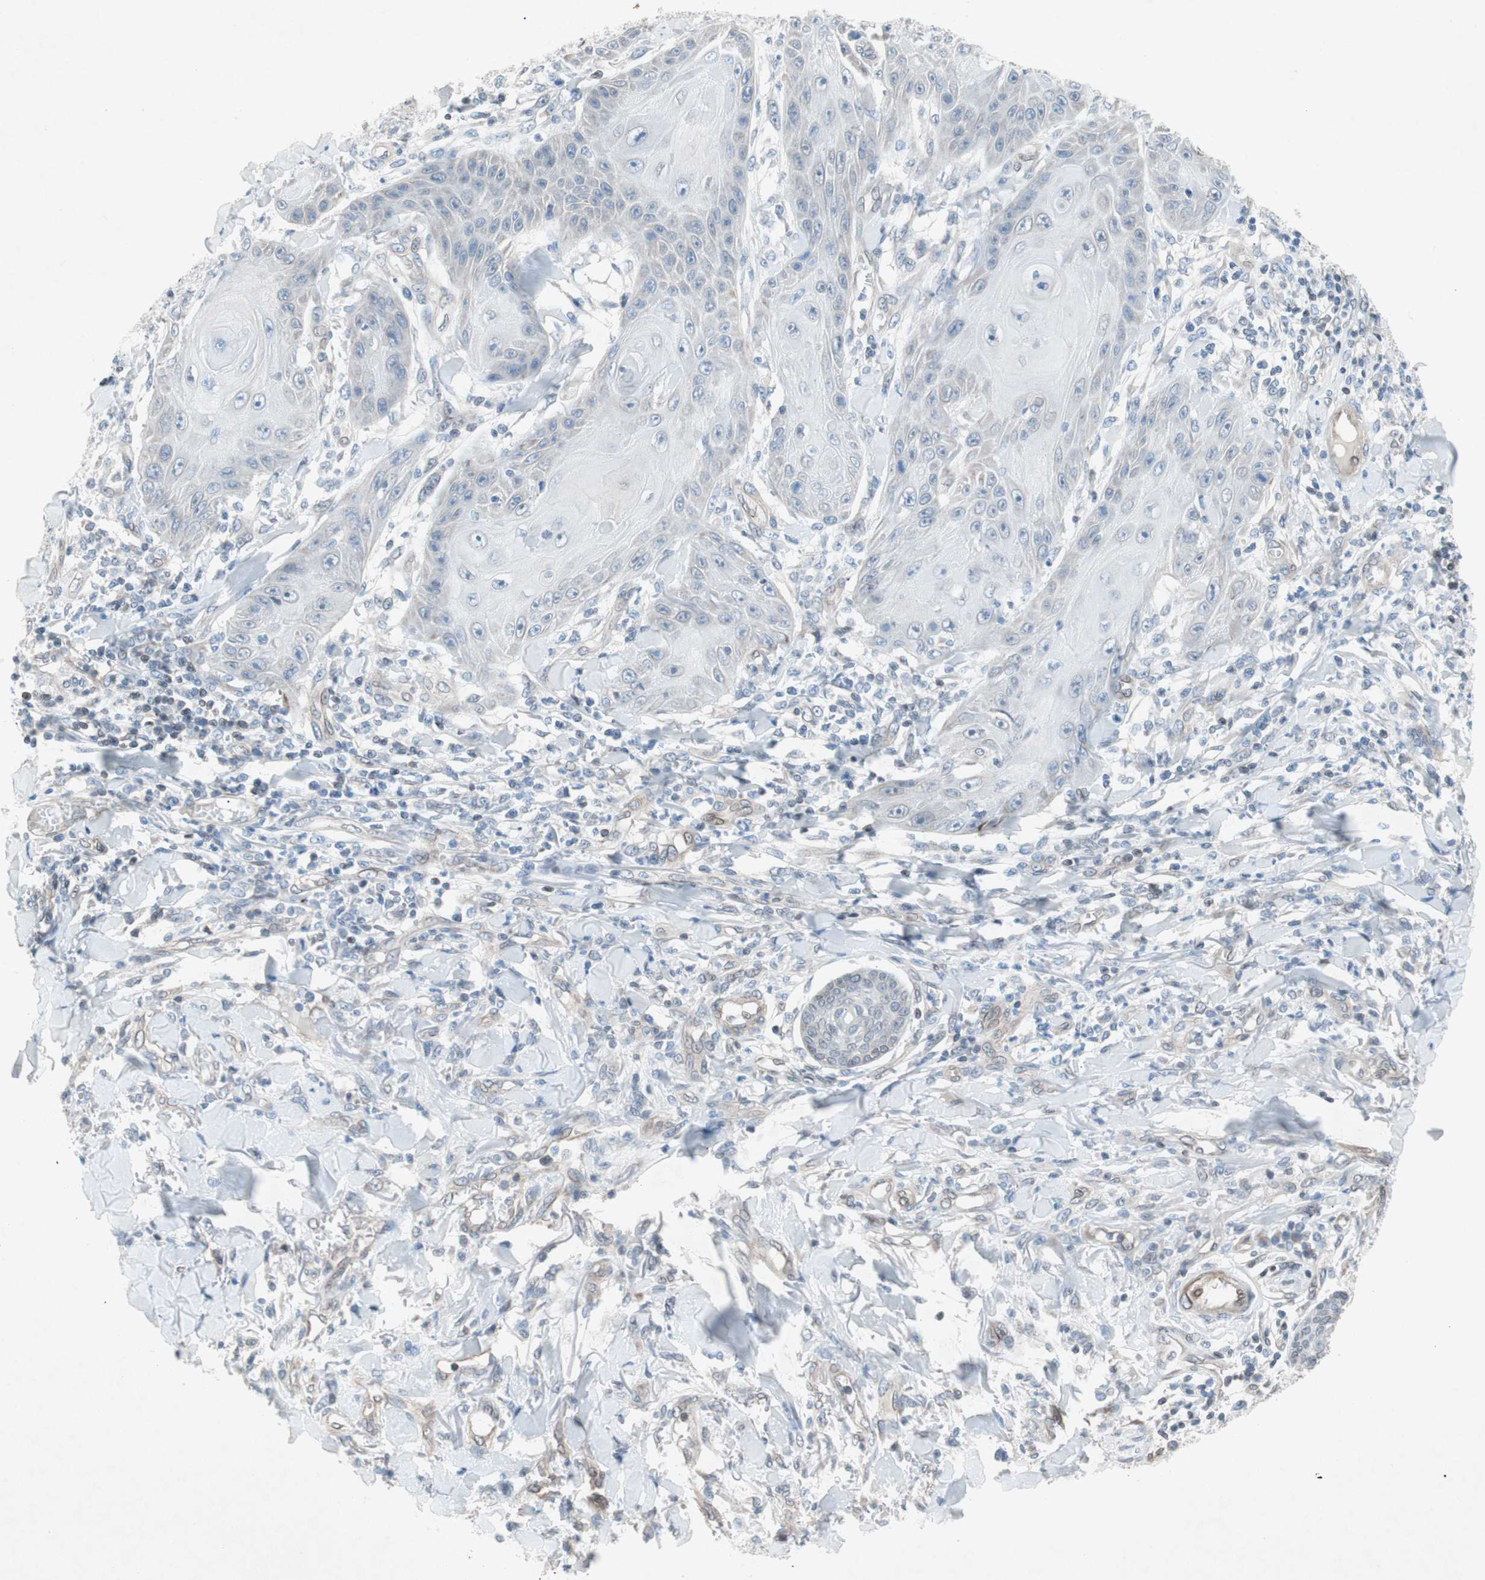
{"staining": {"intensity": "negative", "quantity": "none", "location": "none"}, "tissue": "skin cancer", "cell_type": "Tumor cells", "image_type": "cancer", "snomed": [{"axis": "morphology", "description": "Squamous cell carcinoma, NOS"}, {"axis": "topography", "description": "Skin"}], "caption": "Image shows no significant protein positivity in tumor cells of skin cancer.", "gene": "ARNT2", "patient": {"sex": "female", "age": 78}}